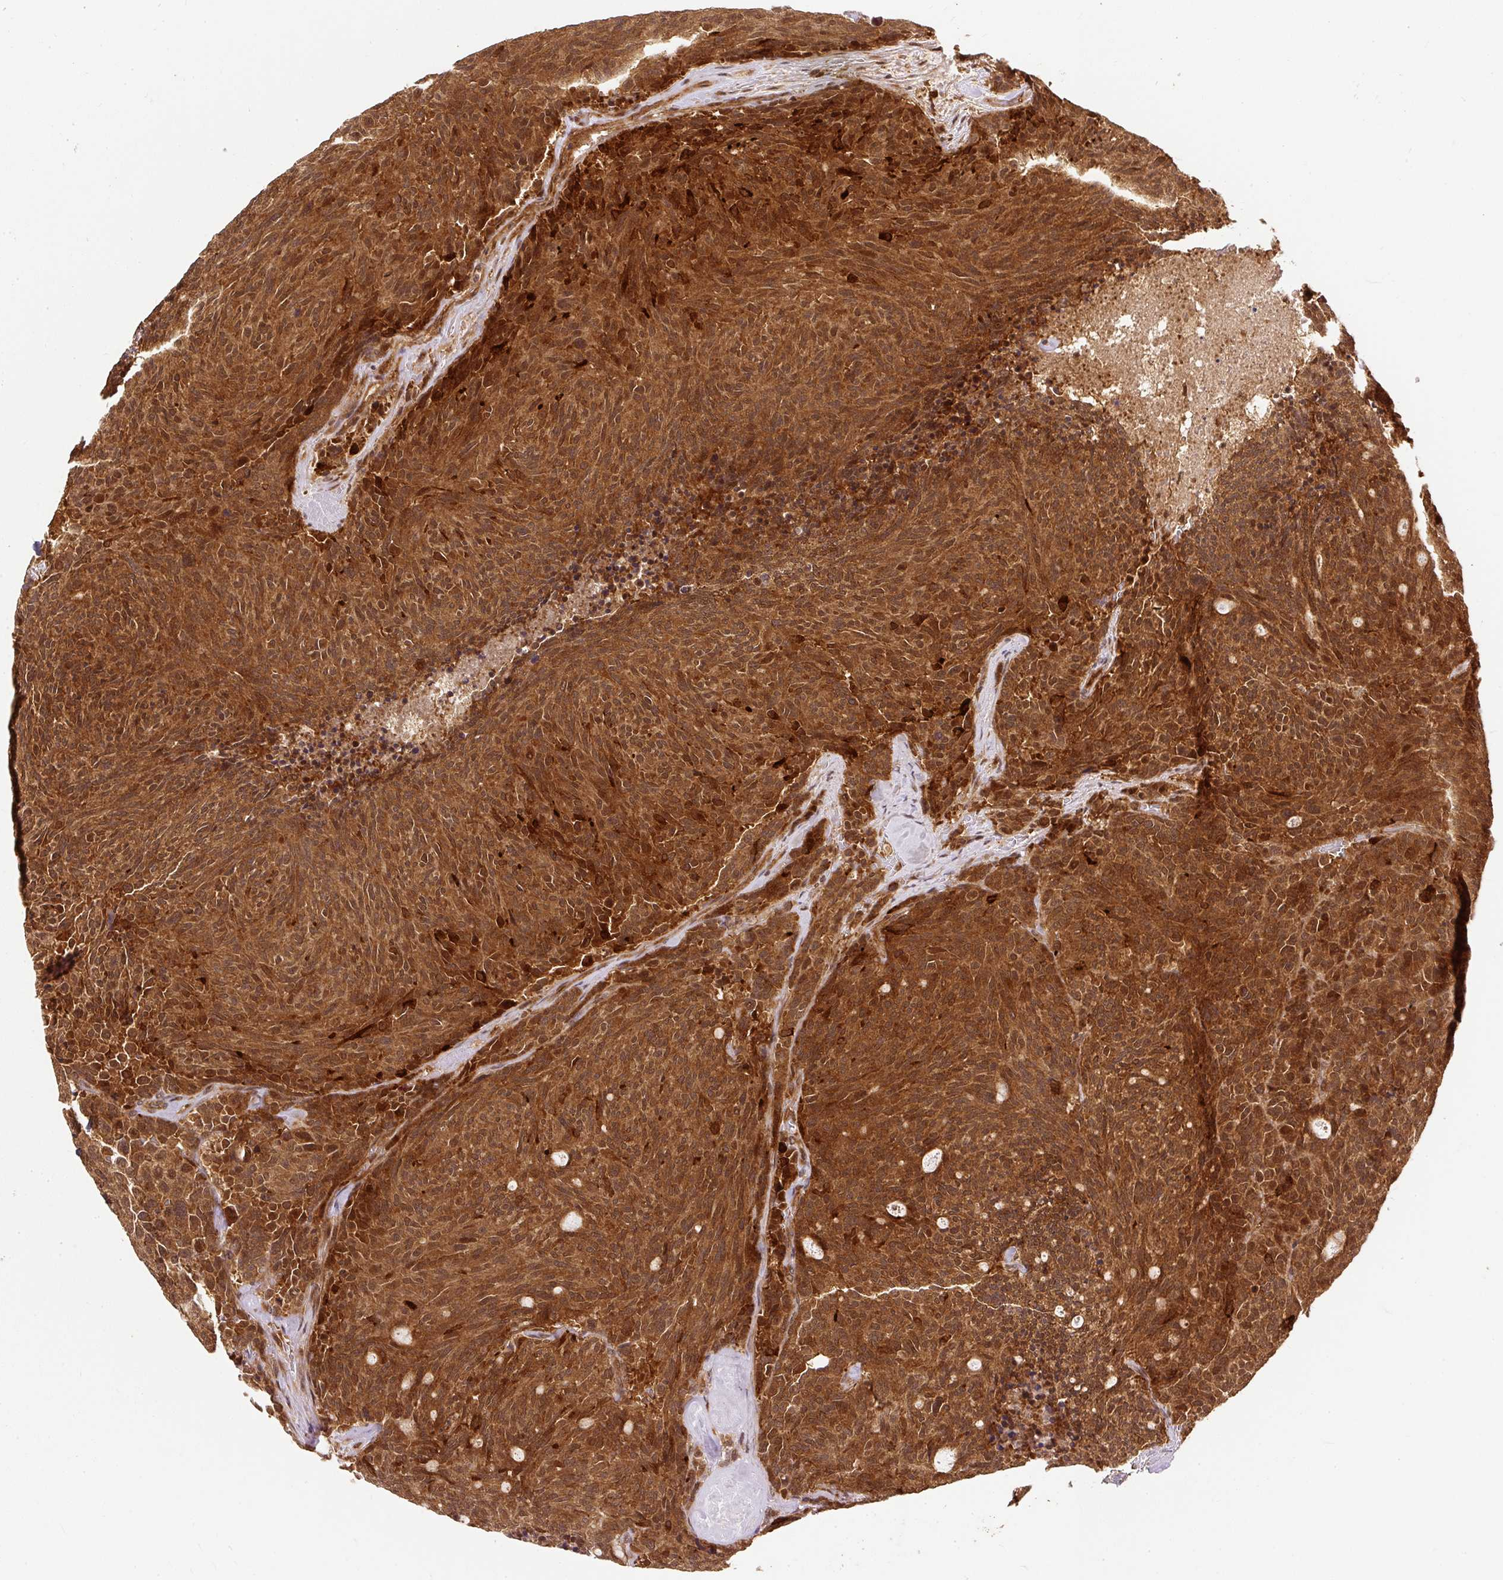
{"staining": {"intensity": "strong", "quantity": ">75%", "location": "cytoplasmic/membranous,nuclear"}, "tissue": "carcinoid", "cell_type": "Tumor cells", "image_type": "cancer", "snomed": [{"axis": "morphology", "description": "Carcinoid, malignant, NOS"}, {"axis": "topography", "description": "Pancreas"}], "caption": "A histopathology image of human carcinoid (malignant) stained for a protein demonstrates strong cytoplasmic/membranous and nuclear brown staining in tumor cells. The staining was performed using DAB (3,3'-diaminobenzidine), with brown indicating positive protein expression. Nuclei are stained blue with hematoxylin.", "gene": "PSMD1", "patient": {"sex": "female", "age": 54}}